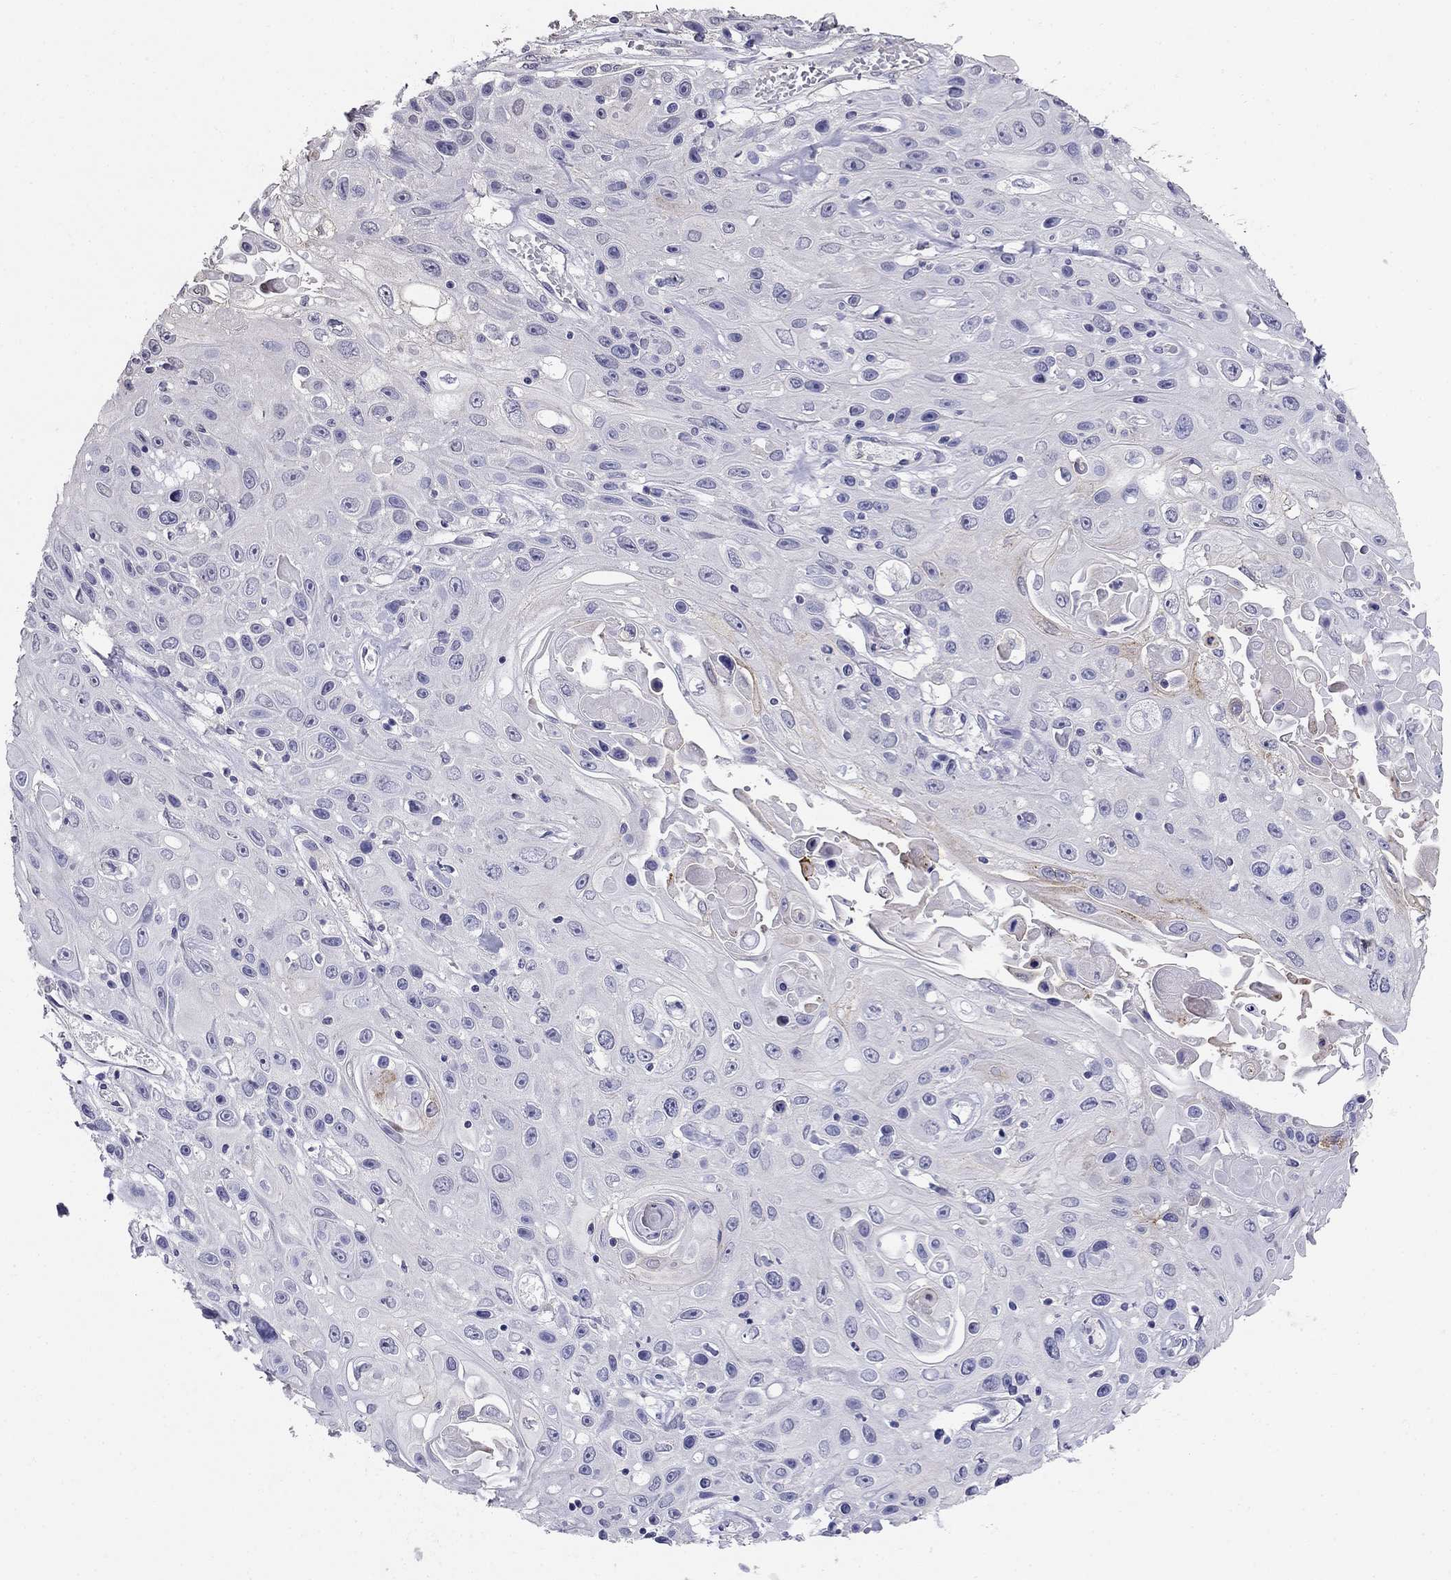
{"staining": {"intensity": "negative", "quantity": "none", "location": "none"}, "tissue": "skin cancer", "cell_type": "Tumor cells", "image_type": "cancer", "snomed": [{"axis": "morphology", "description": "Squamous cell carcinoma, NOS"}, {"axis": "topography", "description": "Skin"}], "caption": "The image exhibits no staining of tumor cells in squamous cell carcinoma (skin).", "gene": "LY6H", "patient": {"sex": "male", "age": 82}}